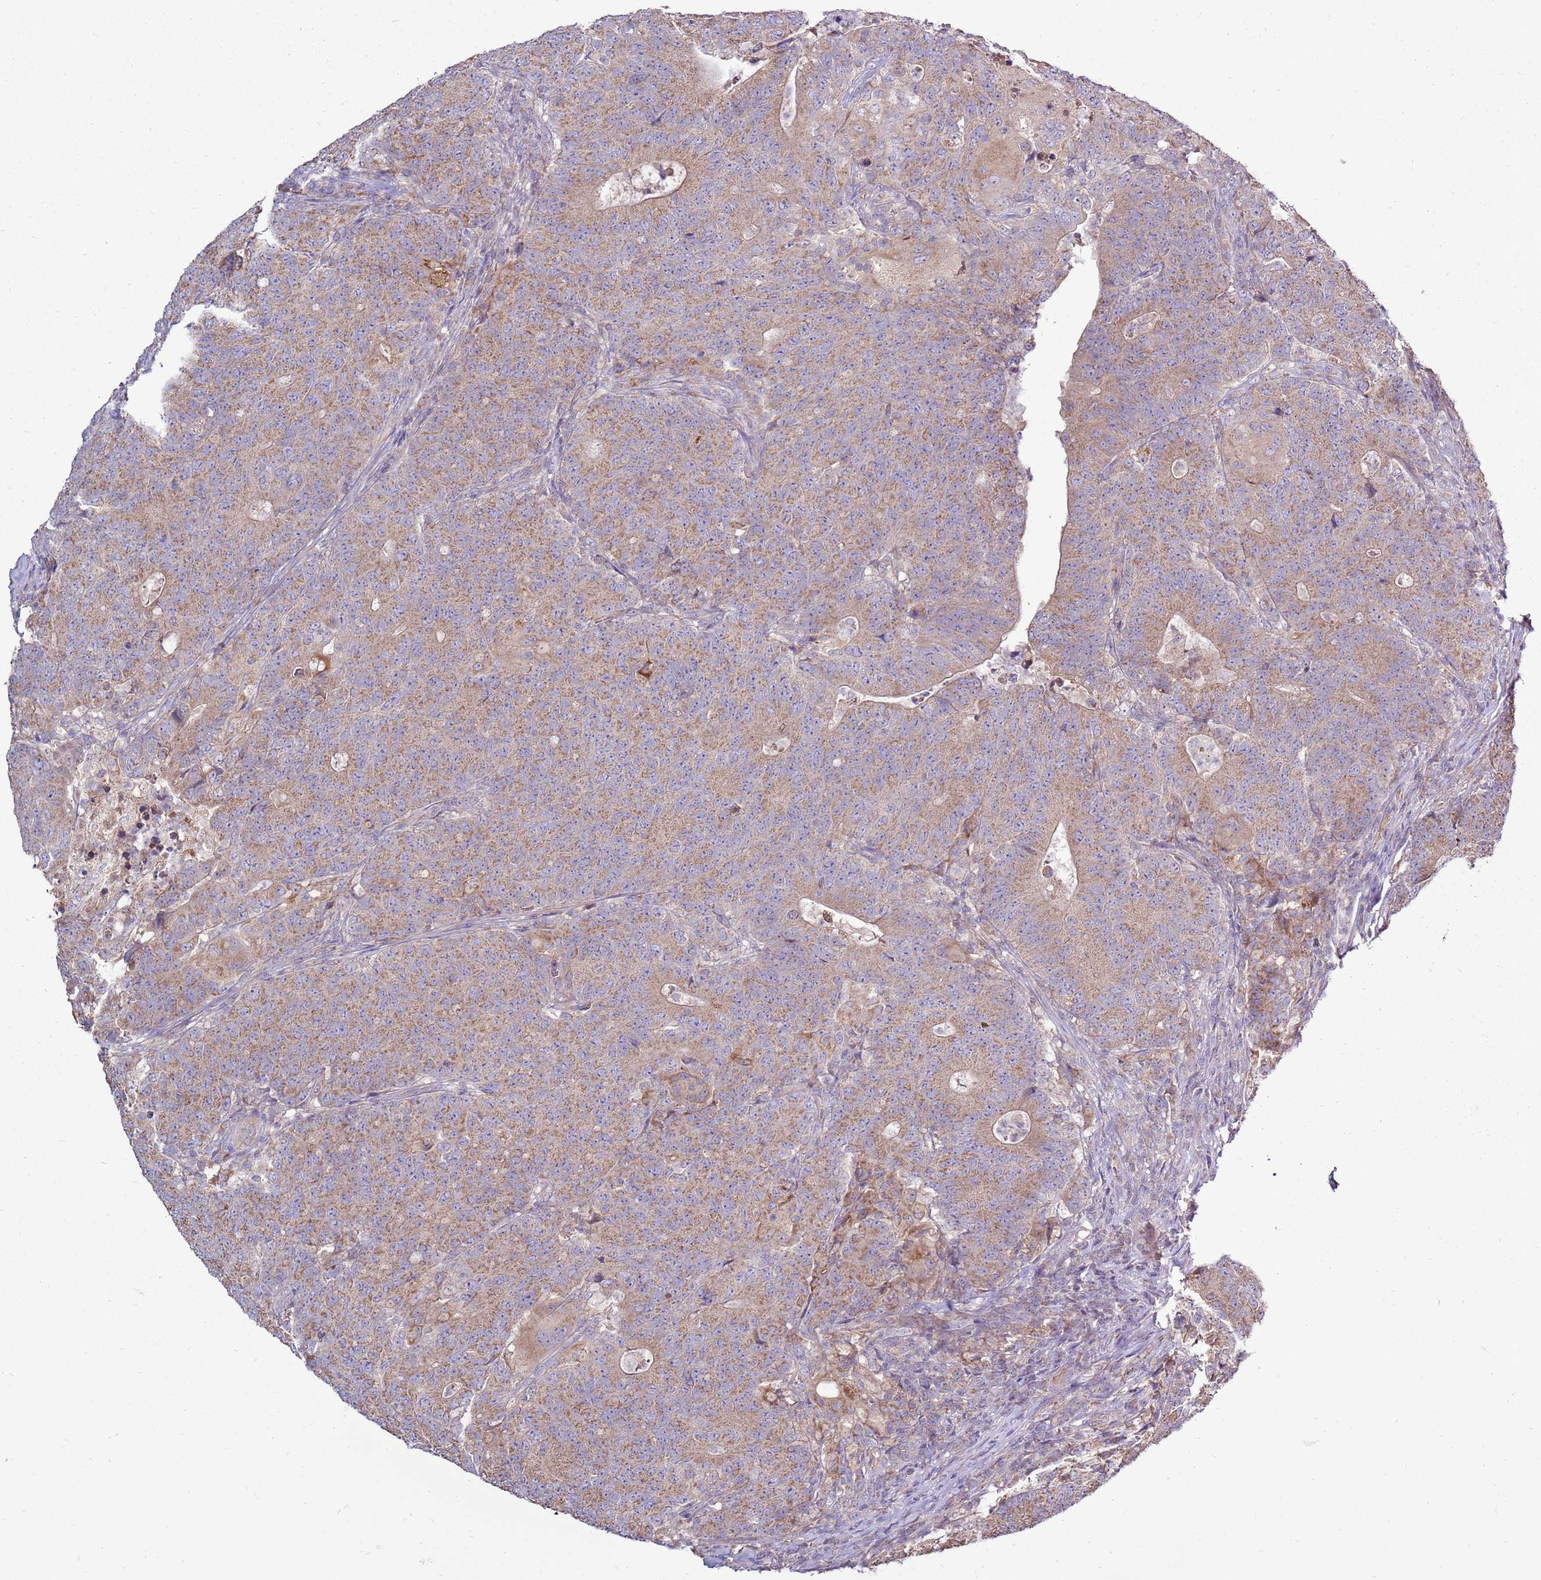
{"staining": {"intensity": "moderate", "quantity": ">75%", "location": "cytoplasmic/membranous"}, "tissue": "colorectal cancer", "cell_type": "Tumor cells", "image_type": "cancer", "snomed": [{"axis": "morphology", "description": "Adenocarcinoma, NOS"}, {"axis": "topography", "description": "Colon"}], "caption": "Protein expression by immunohistochemistry reveals moderate cytoplasmic/membranous expression in about >75% of tumor cells in colorectal cancer.", "gene": "TRAPPC4", "patient": {"sex": "female", "age": 75}}